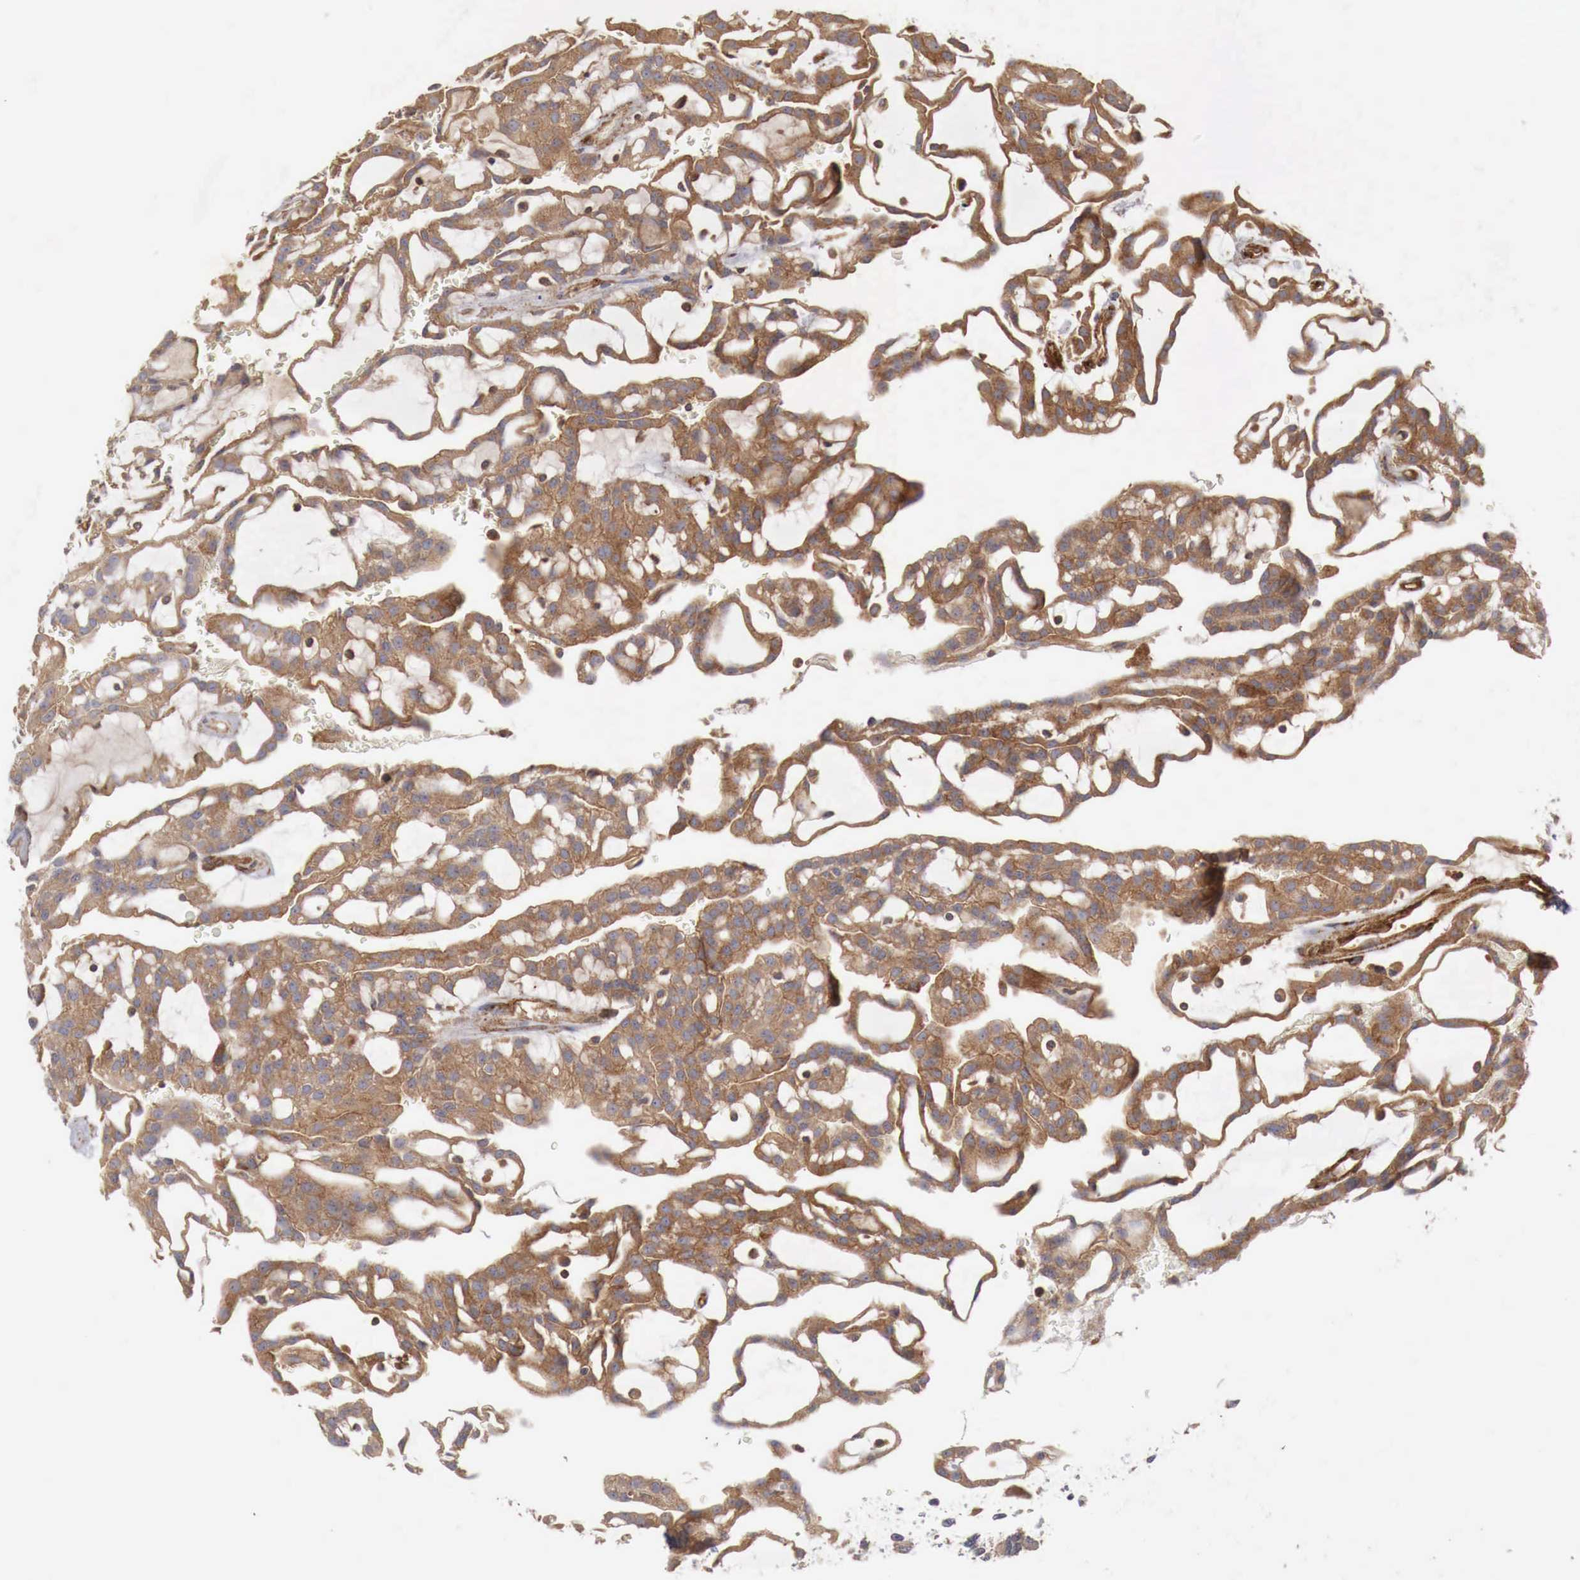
{"staining": {"intensity": "moderate", "quantity": ">75%", "location": "cytoplasmic/membranous"}, "tissue": "renal cancer", "cell_type": "Tumor cells", "image_type": "cancer", "snomed": [{"axis": "morphology", "description": "Adenocarcinoma, NOS"}, {"axis": "topography", "description": "Kidney"}], "caption": "Renal cancer (adenocarcinoma) tissue demonstrates moderate cytoplasmic/membranous expression in approximately >75% of tumor cells (IHC, brightfield microscopy, high magnification).", "gene": "ARMCX4", "patient": {"sex": "male", "age": 63}}